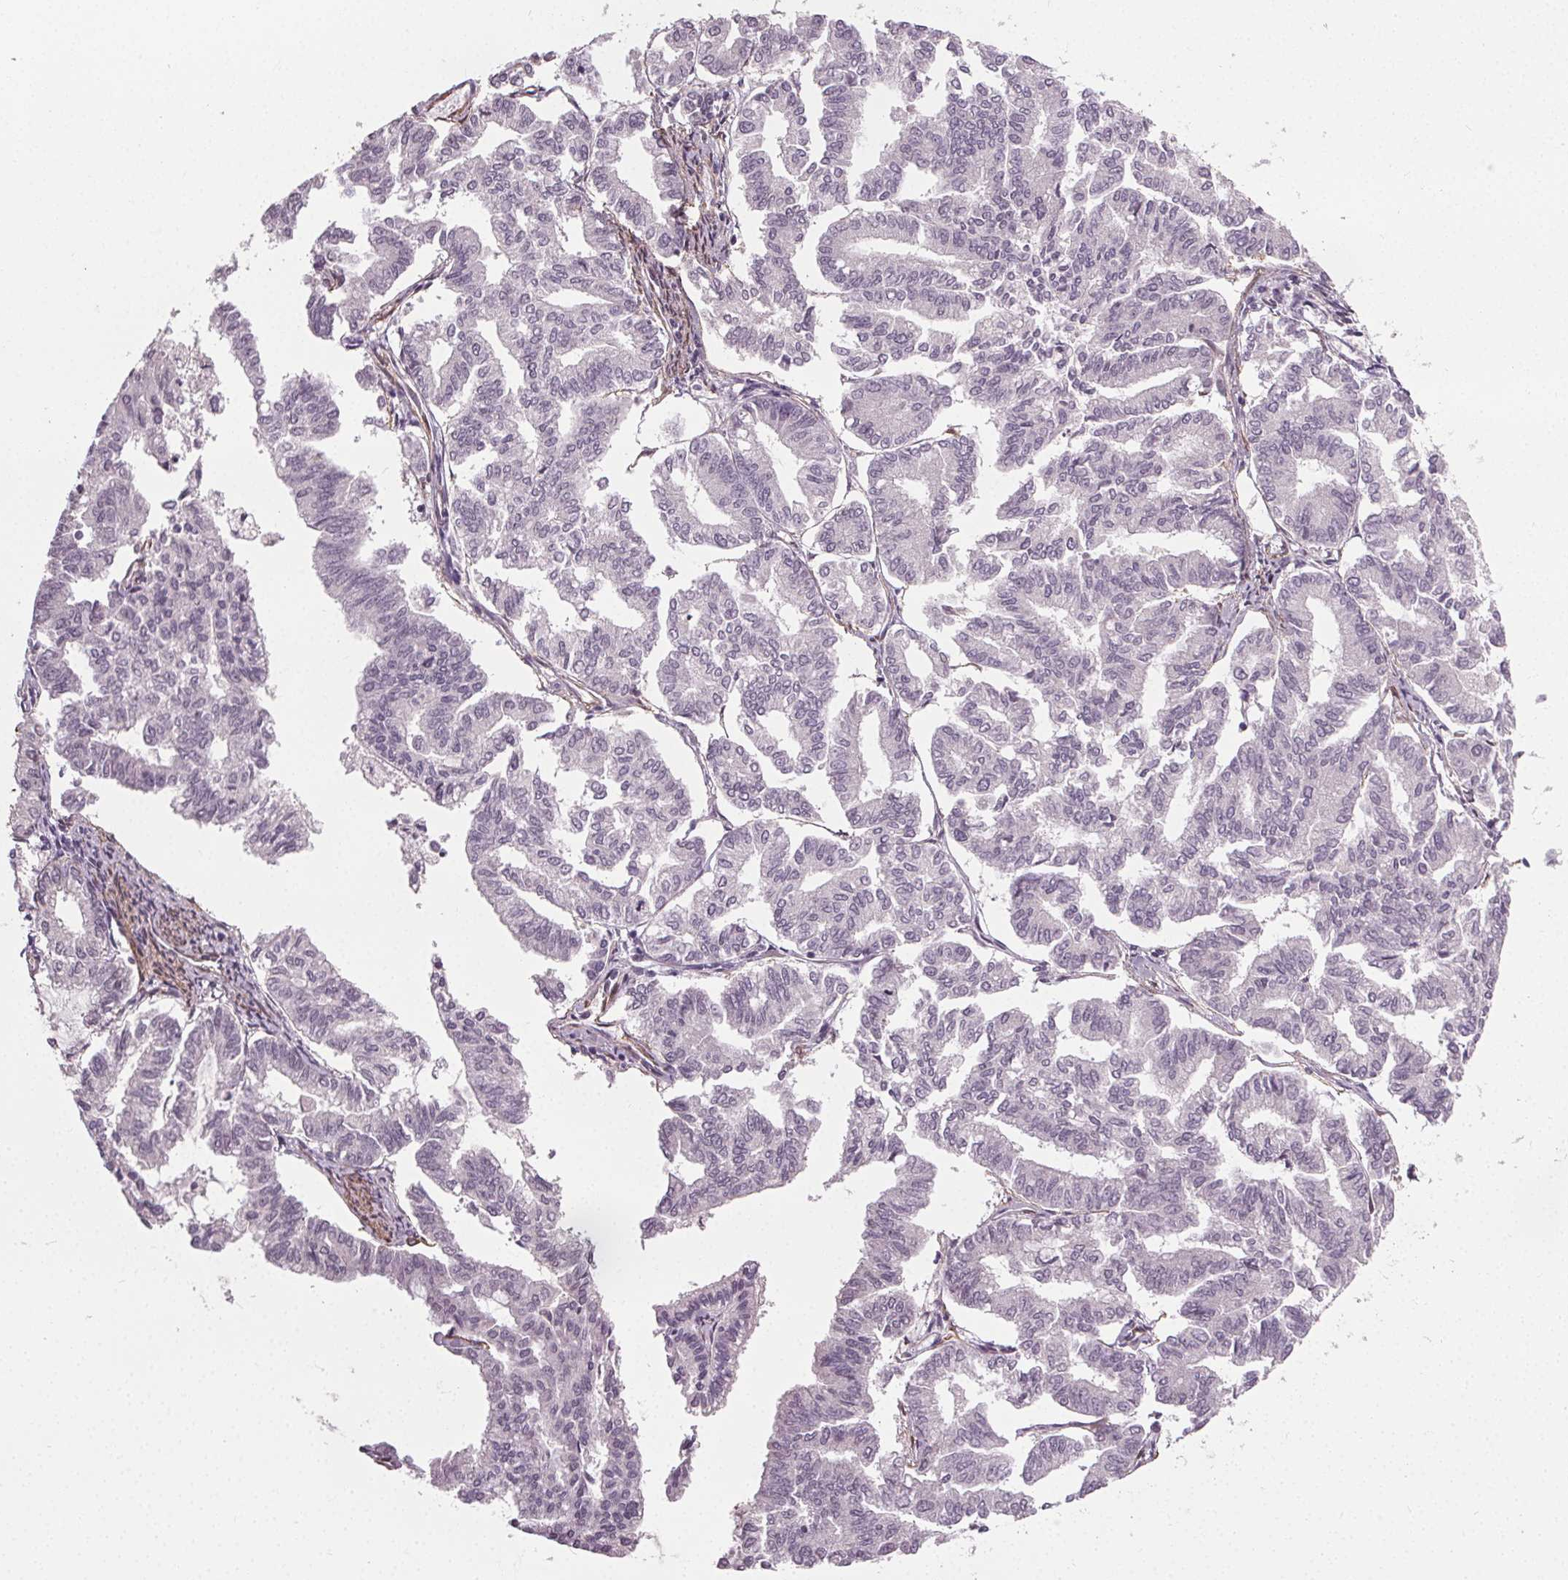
{"staining": {"intensity": "negative", "quantity": "none", "location": "none"}, "tissue": "endometrial cancer", "cell_type": "Tumor cells", "image_type": "cancer", "snomed": [{"axis": "morphology", "description": "Adenocarcinoma, NOS"}, {"axis": "topography", "description": "Endometrium"}], "caption": "Tumor cells show no significant expression in endometrial cancer.", "gene": "PKP1", "patient": {"sex": "female", "age": 79}}